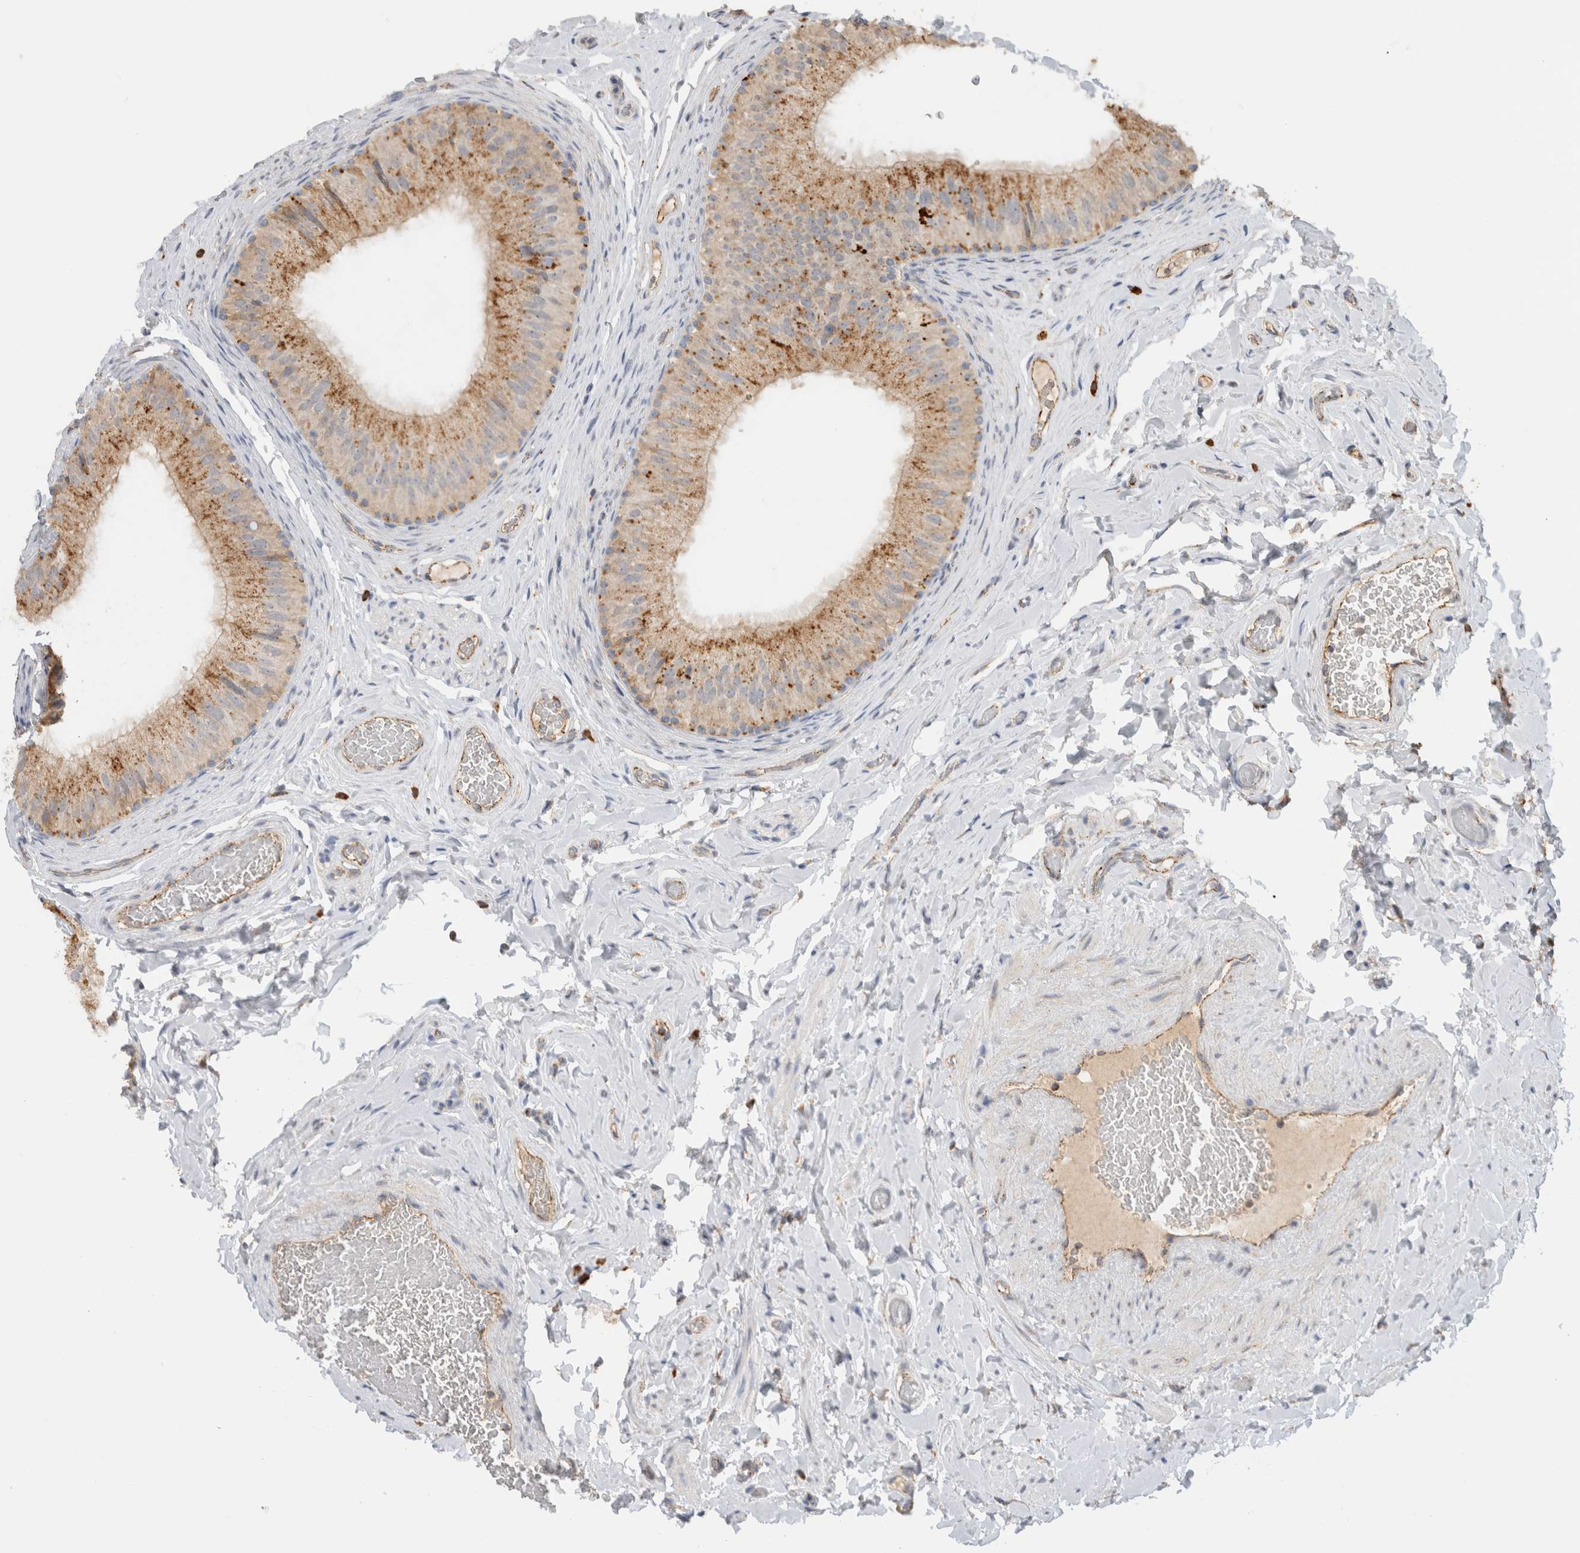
{"staining": {"intensity": "moderate", "quantity": ">75%", "location": "cytoplasmic/membranous"}, "tissue": "epididymis", "cell_type": "Glandular cells", "image_type": "normal", "snomed": [{"axis": "morphology", "description": "Normal tissue, NOS"}, {"axis": "topography", "description": "Vascular tissue"}, {"axis": "topography", "description": "Epididymis"}], "caption": "This is a histology image of immunohistochemistry staining of normal epididymis, which shows moderate expression in the cytoplasmic/membranous of glandular cells.", "gene": "GNS", "patient": {"sex": "male", "age": 49}}